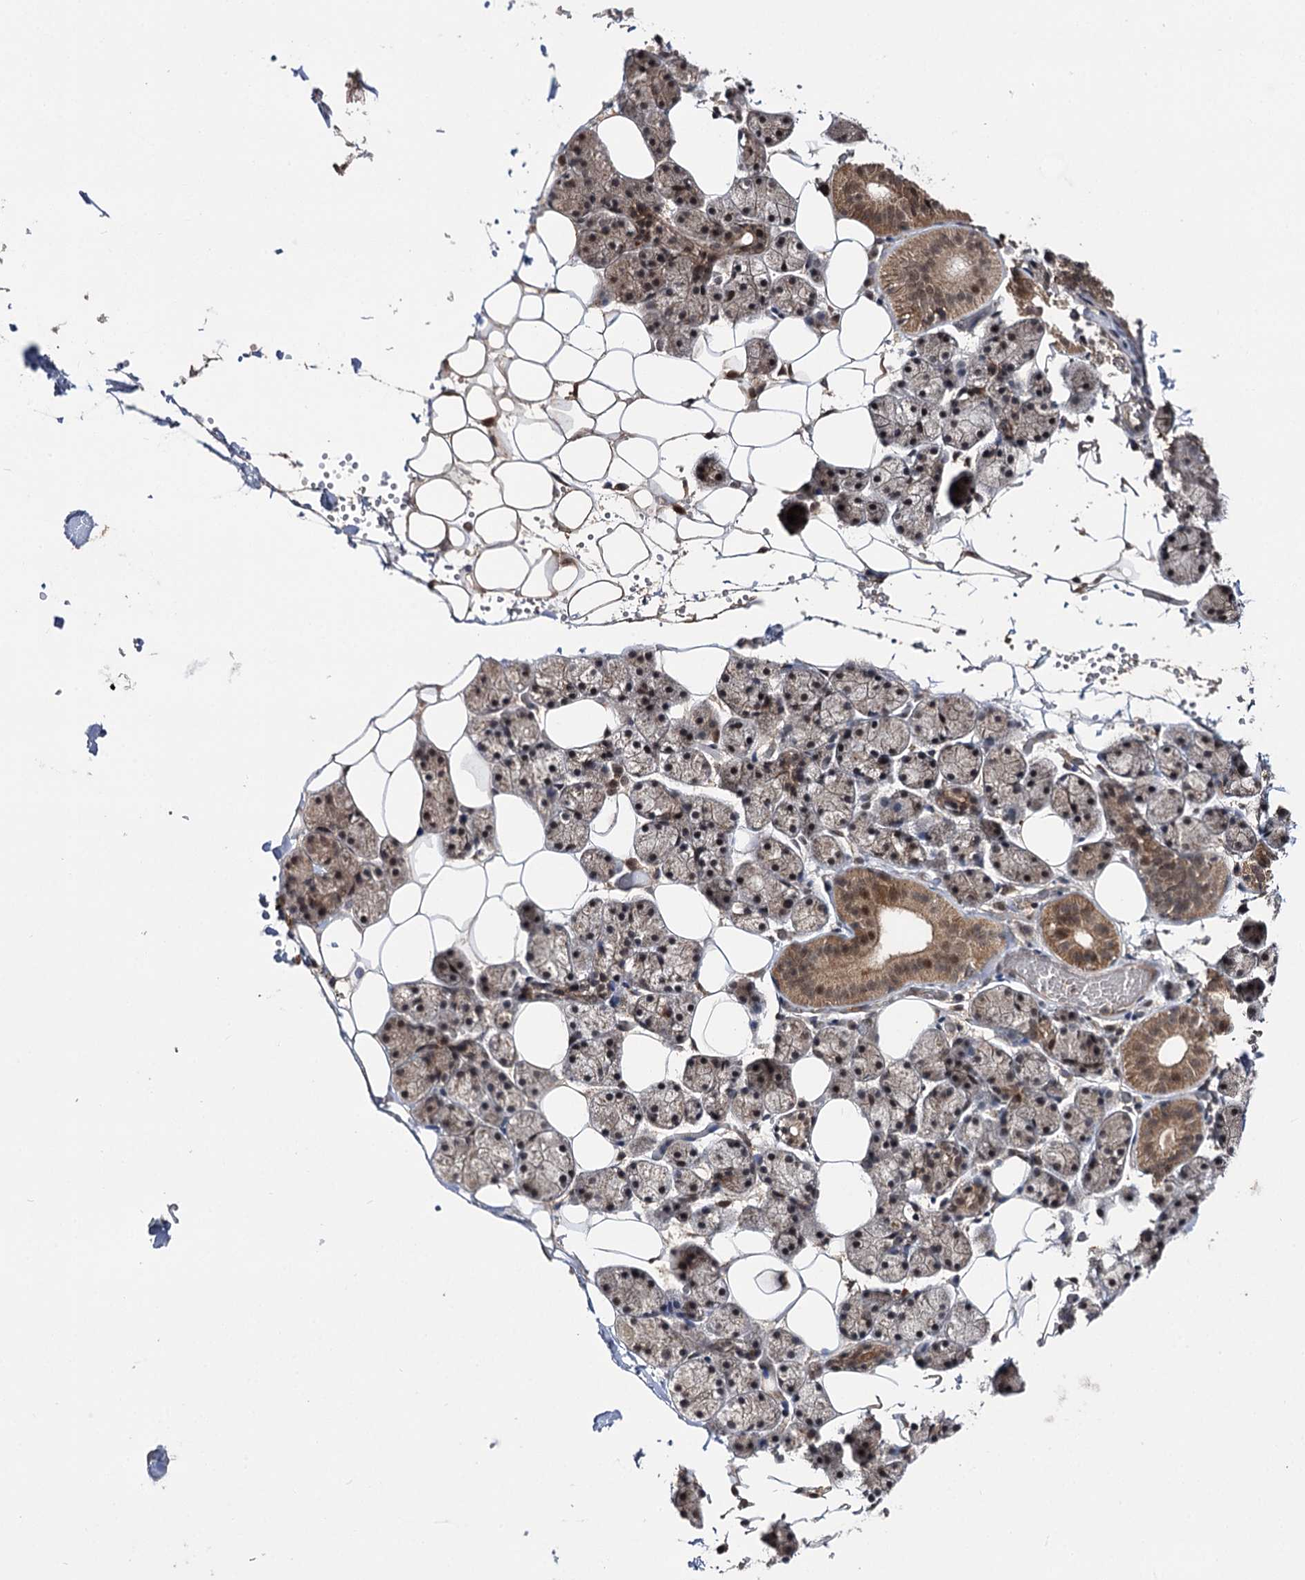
{"staining": {"intensity": "moderate", "quantity": "25%-75%", "location": "cytoplasmic/membranous,nuclear"}, "tissue": "salivary gland", "cell_type": "Glandular cells", "image_type": "normal", "snomed": [{"axis": "morphology", "description": "Normal tissue, NOS"}, {"axis": "topography", "description": "Salivary gland"}], "caption": "This micrograph shows IHC staining of normal human salivary gland, with medium moderate cytoplasmic/membranous,nuclear positivity in approximately 25%-75% of glandular cells.", "gene": "FAM53B", "patient": {"sex": "female", "age": 33}}